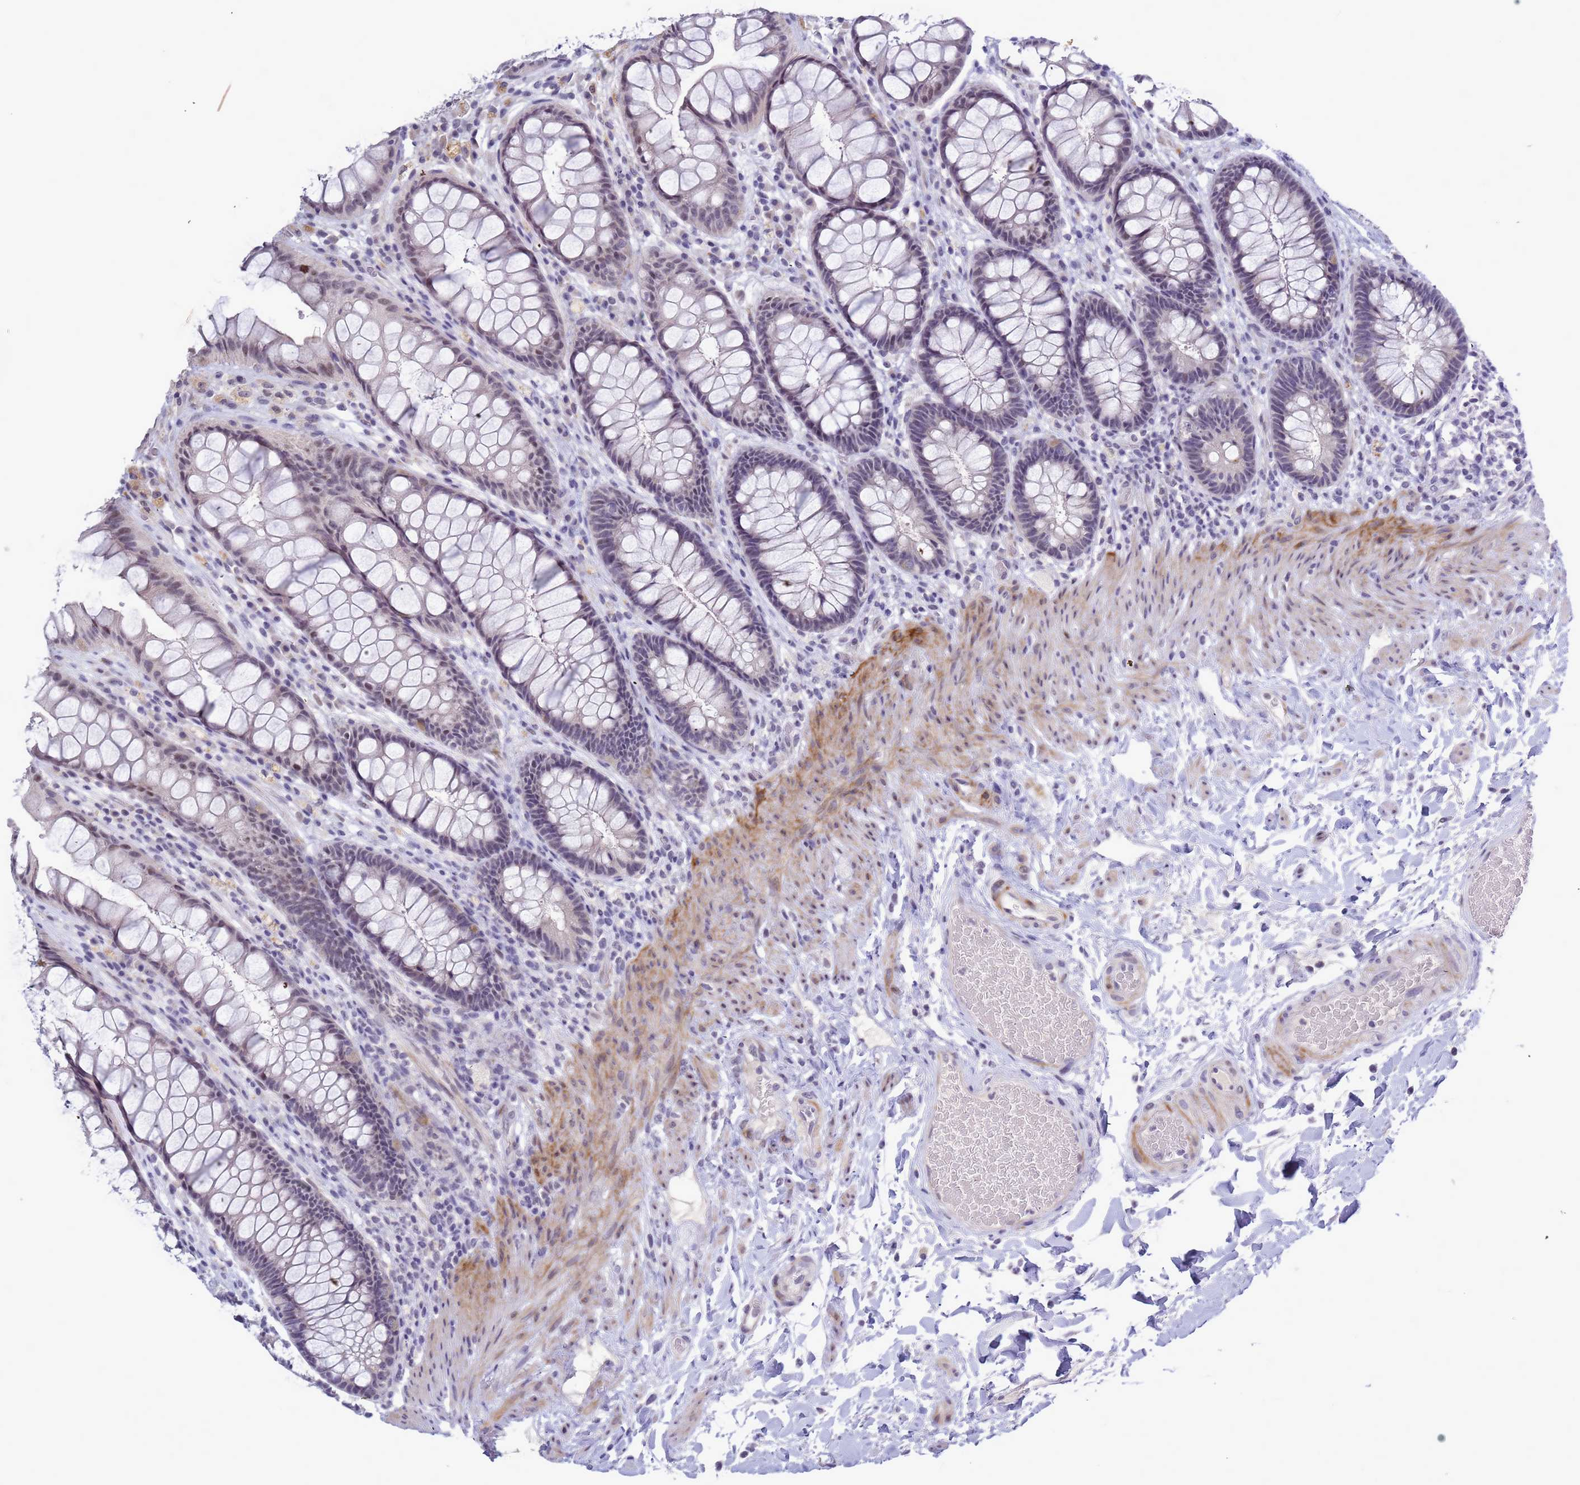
{"staining": {"intensity": "weak", "quantity": "25%-75%", "location": "nuclear"}, "tissue": "rectum", "cell_type": "Glandular cells", "image_type": "normal", "snomed": [{"axis": "morphology", "description": "Normal tissue, NOS"}, {"axis": "topography", "description": "Rectum"}], "caption": "Immunohistochemistry (IHC) micrograph of benign rectum: human rectum stained using IHC demonstrates low levels of weak protein expression localized specifically in the nuclear of glandular cells, appearing as a nuclear brown color.", "gene": "CXorf65", "patient": {"sex": "female", "age": 46}}